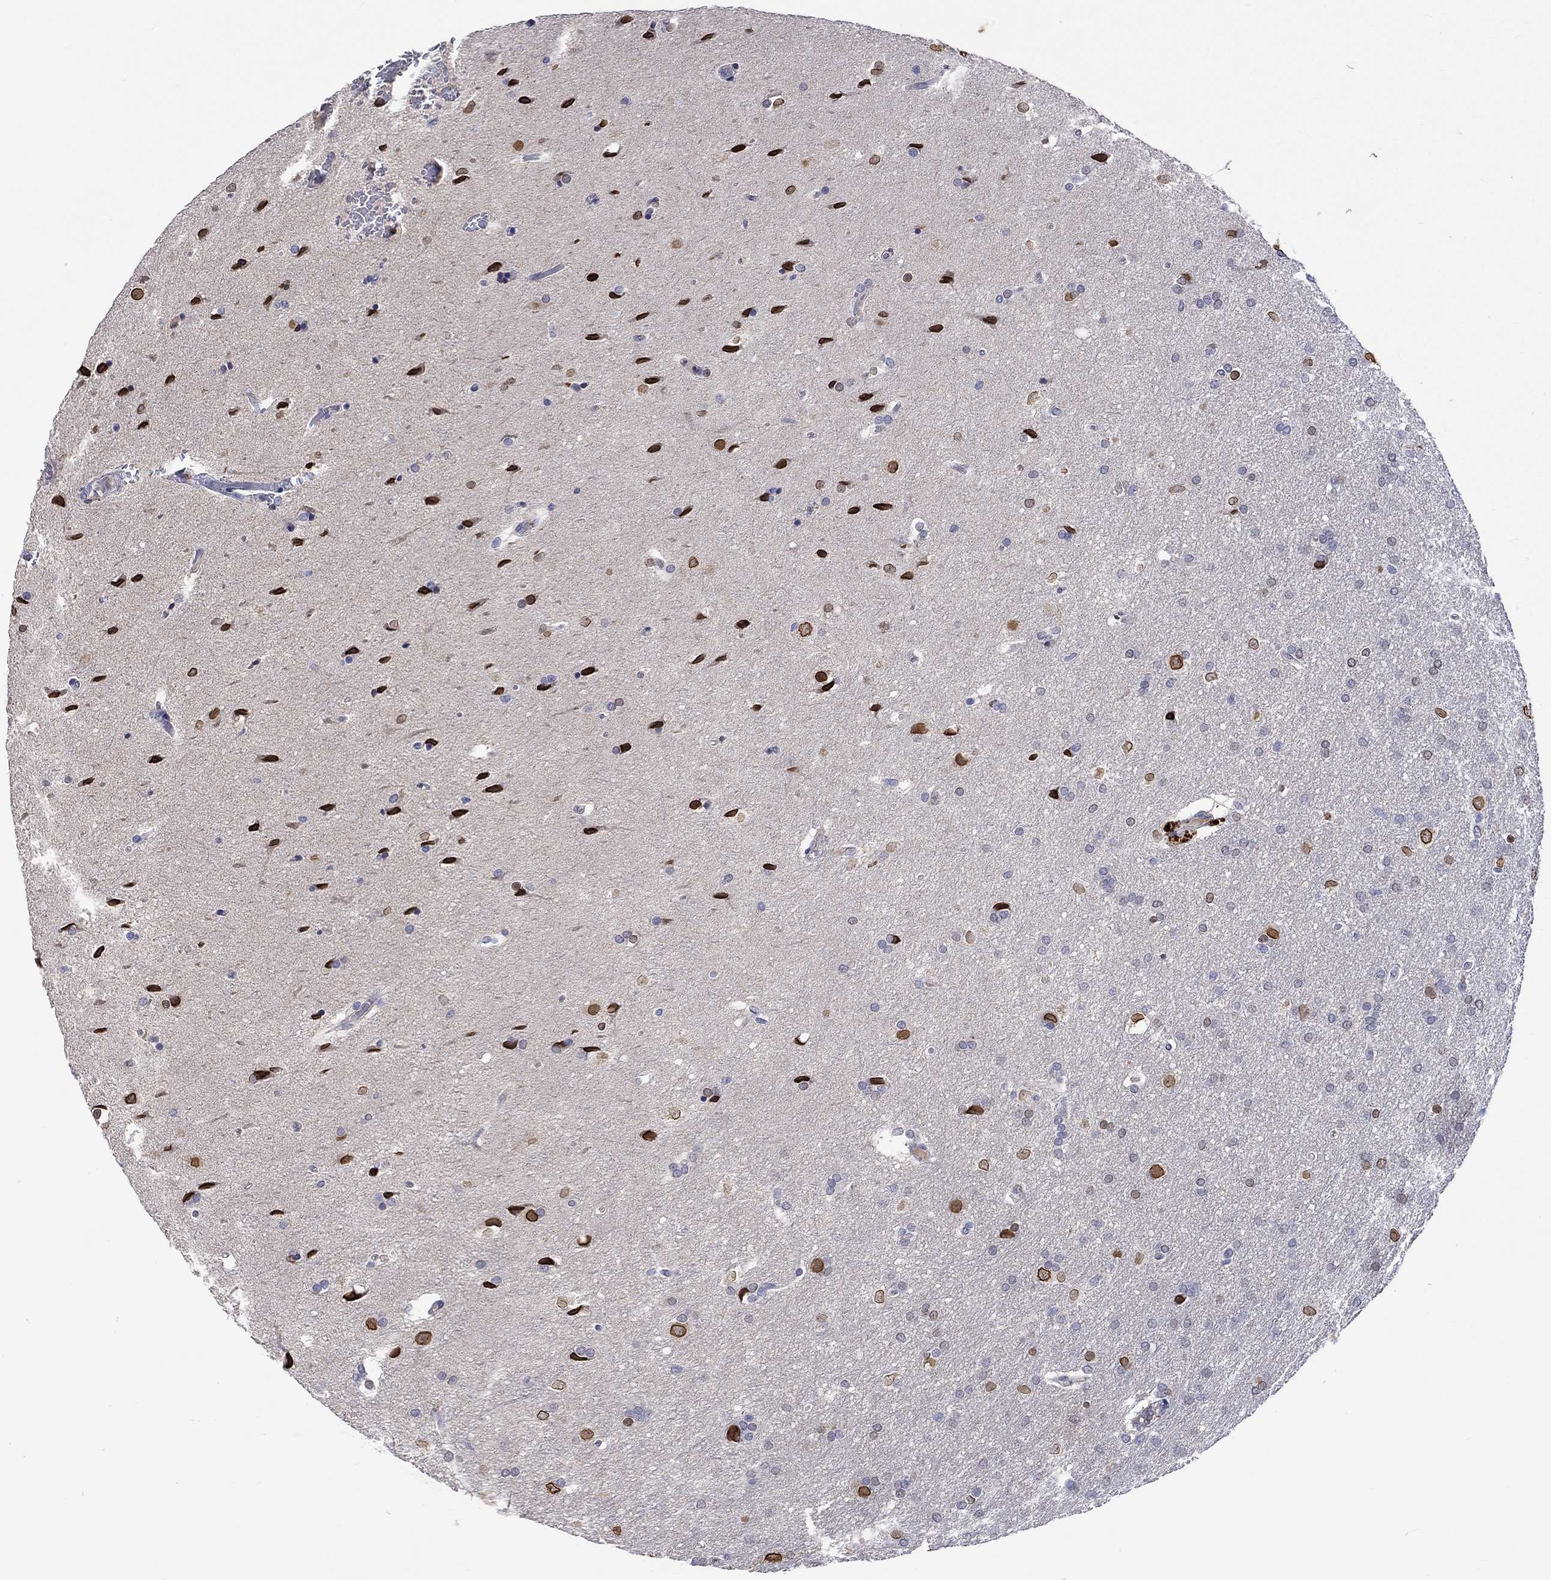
{"staining": {"intensity": "moderate", "quantity": "25%-75%", "location": "cytoplasmic/membranous,nuclear"}, "tissue": "glioma", "cell_type": "Tumor cells", "image_type": "cancer", "snomed": [{"axis": "morphology", "description": "Glioma, malignant, Low grade"}, {"axis": "topography", "description": "Brain"}], "caption": "There is medium levels of moderate cytoplasmic/membranous and nuclear staining in tumor cells of glioma, as demonstrated by immunohistochemical staining (brown color).", "gene": "LRFN4", "patient": {"sex": "female", "age": 32}}